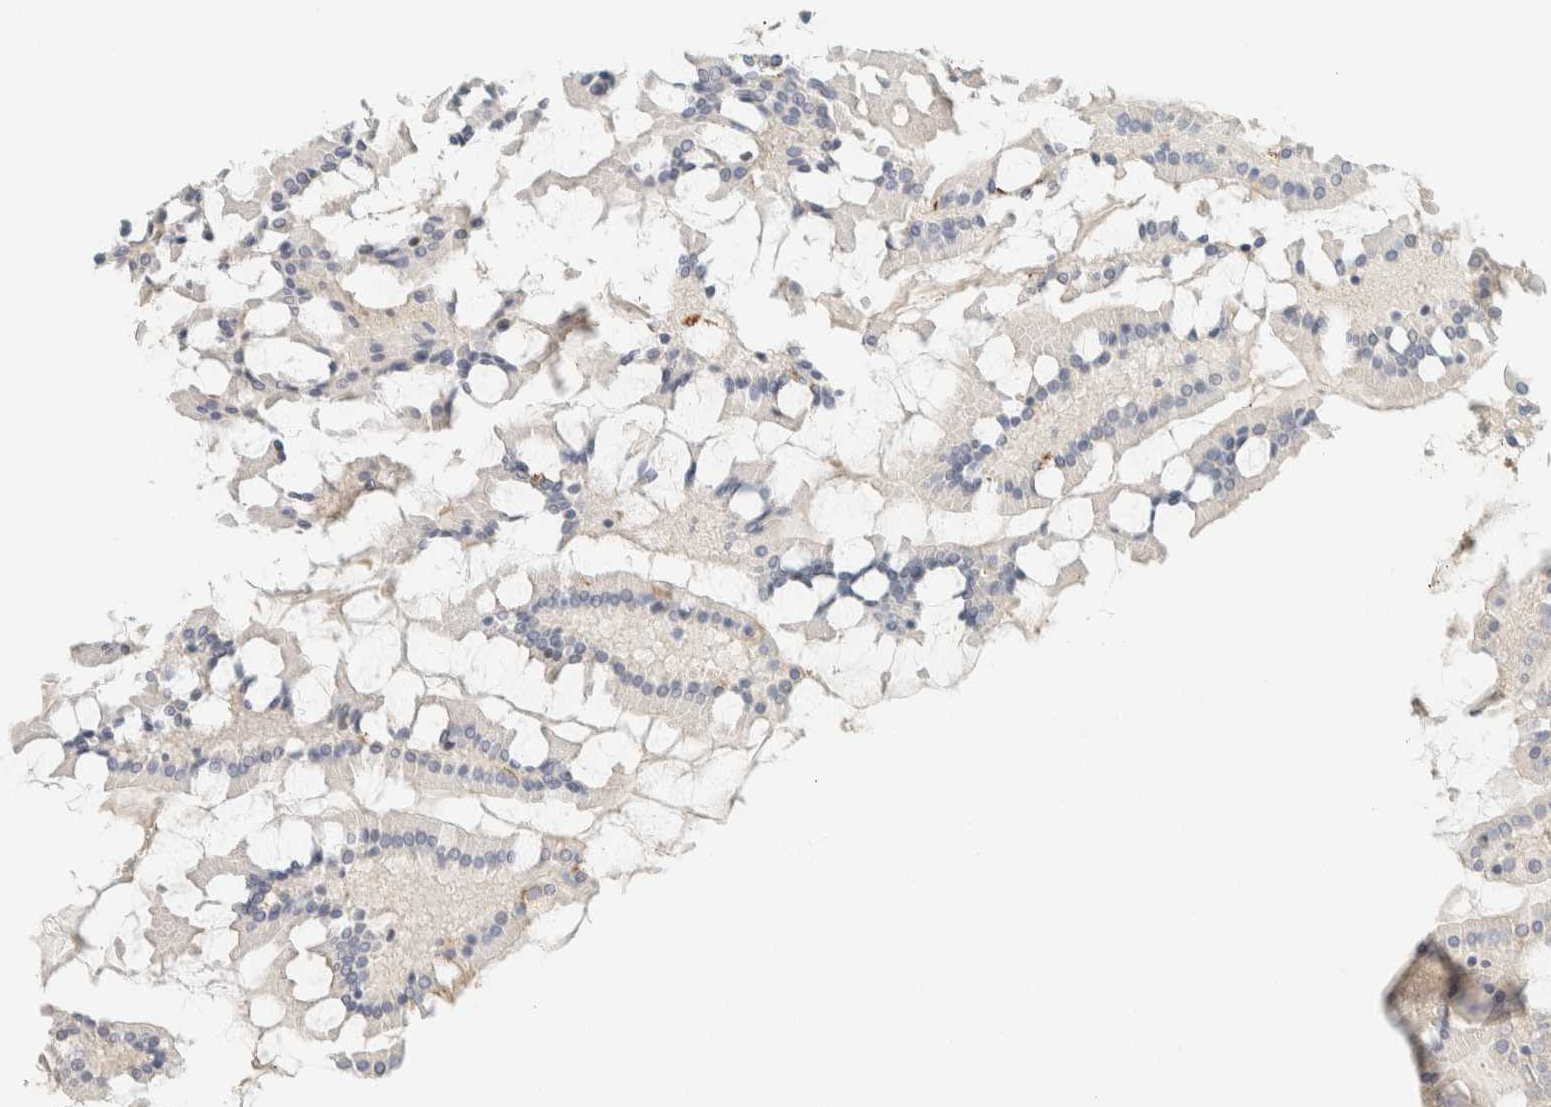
{"staining": {"intensity": "moderate", "quantity": "25%-75%", "location": "nuclear"}, "tissue": "small intestine", "cell_type": "Glandular cells", "image_type": "normal", "snomed": [{"axis": "morphology", "description": "Normal tissue, NOS"}, {"axis": "topography", "description": "Small intestine"}], "caption": "Protein staining exhibits moderate nuclear expression in approximately 25%-75% of glandular cells in benign small intestine.", "gene": "ZNF683", "patient": {"sex": "male", "age": 41}}